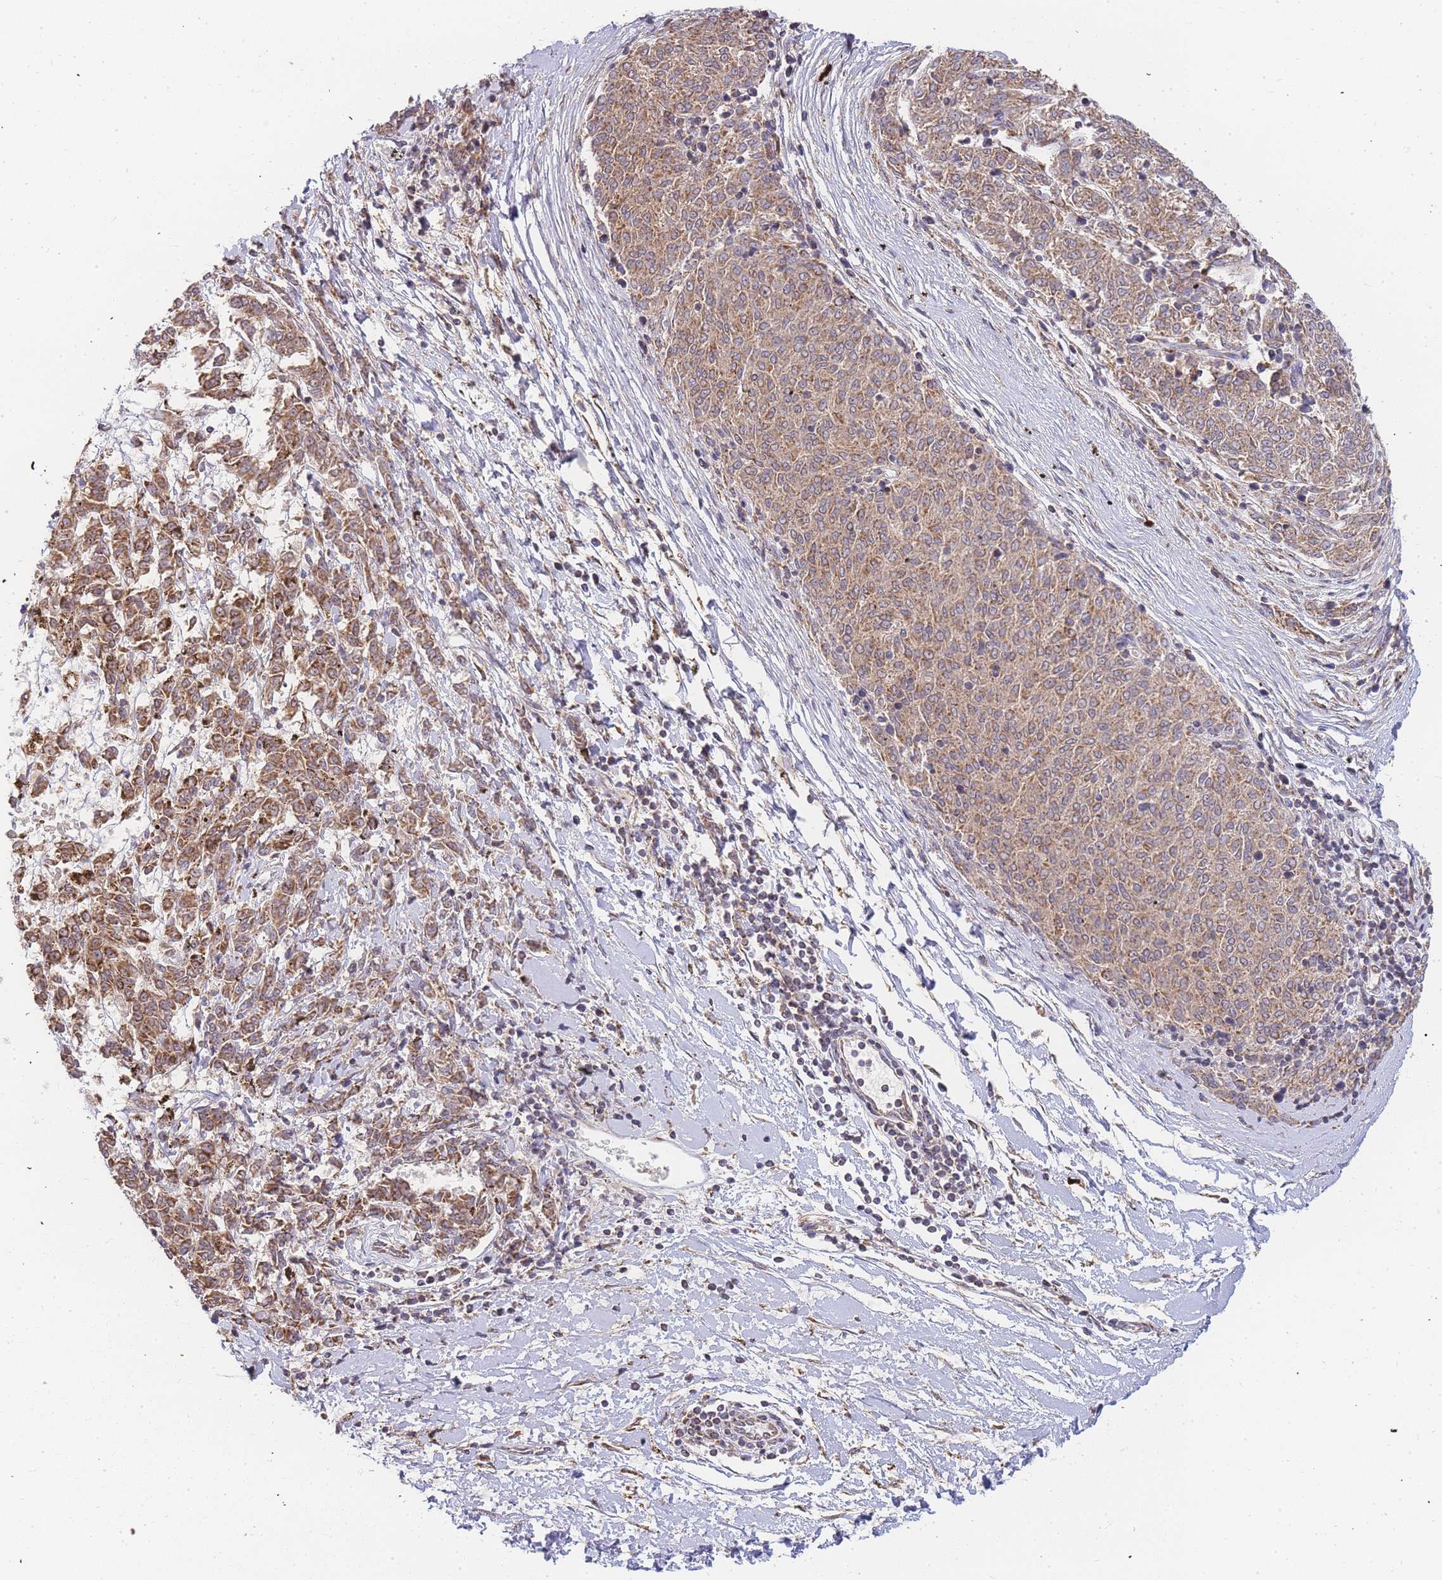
{"staining": {"intensity": "moderate", "quantity": ">75%", "location": "cytoplasmic/membranous"}, "tissue": "melanoma", "cell_type": "Tumor cells", "image_type": "cancer", "snomed": [{"axis": "morphology", "description": "Malignant melanoma, NOS"}, {"axis": "topography", "description": "Skin"}], "caption": "Moderate cytoplasmic/membranous staining for a protein is identified in about >75% of tumor cells of malignant melanoma using immunohistochemistry.", "gene": "ADCY9", "patient": {"sex": "female", "age": 72}}